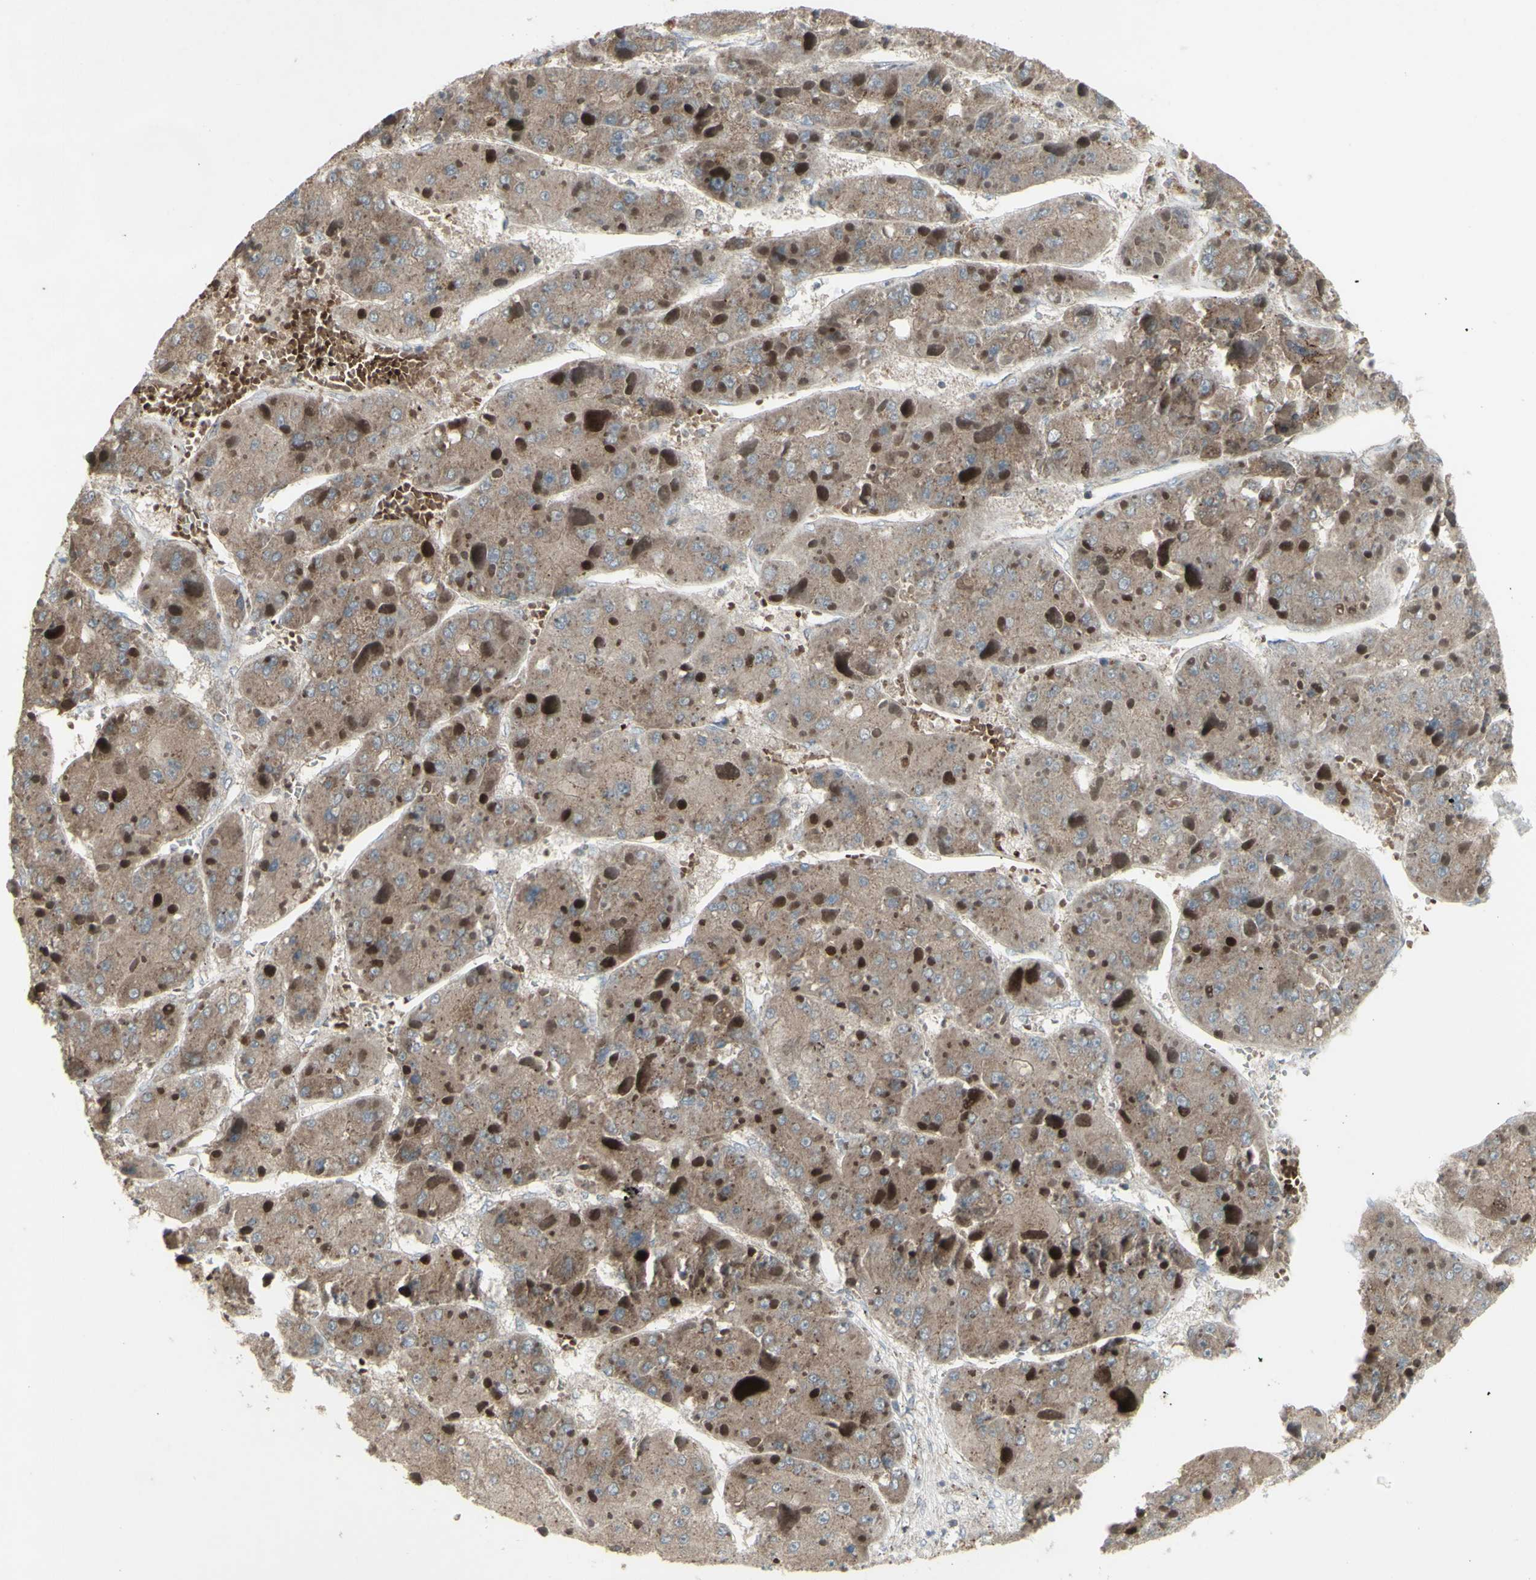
{"staining": {"intensity": "weak", "quantity": ">75%", "location": "cytoplasmic/membranous"}, "tissue": "liver cancer", "cell_type": "Tumor cells", "image_type": "cancer", "snomed": [{"axis": "morphology", "description": "Carcinoma, Hepatocellular, NOS"}, {"axis": "topography", "description": "Liver"}], "caption": "Approximately >75% of tumor cells in human hepatocellular carcinoma (liver) show weak cytoplasmic/membranous protein positivity as visualized by brown immunohistochemical staining.", "gene": "SHC1", "patient": {"sex": "female", "age": 73}}